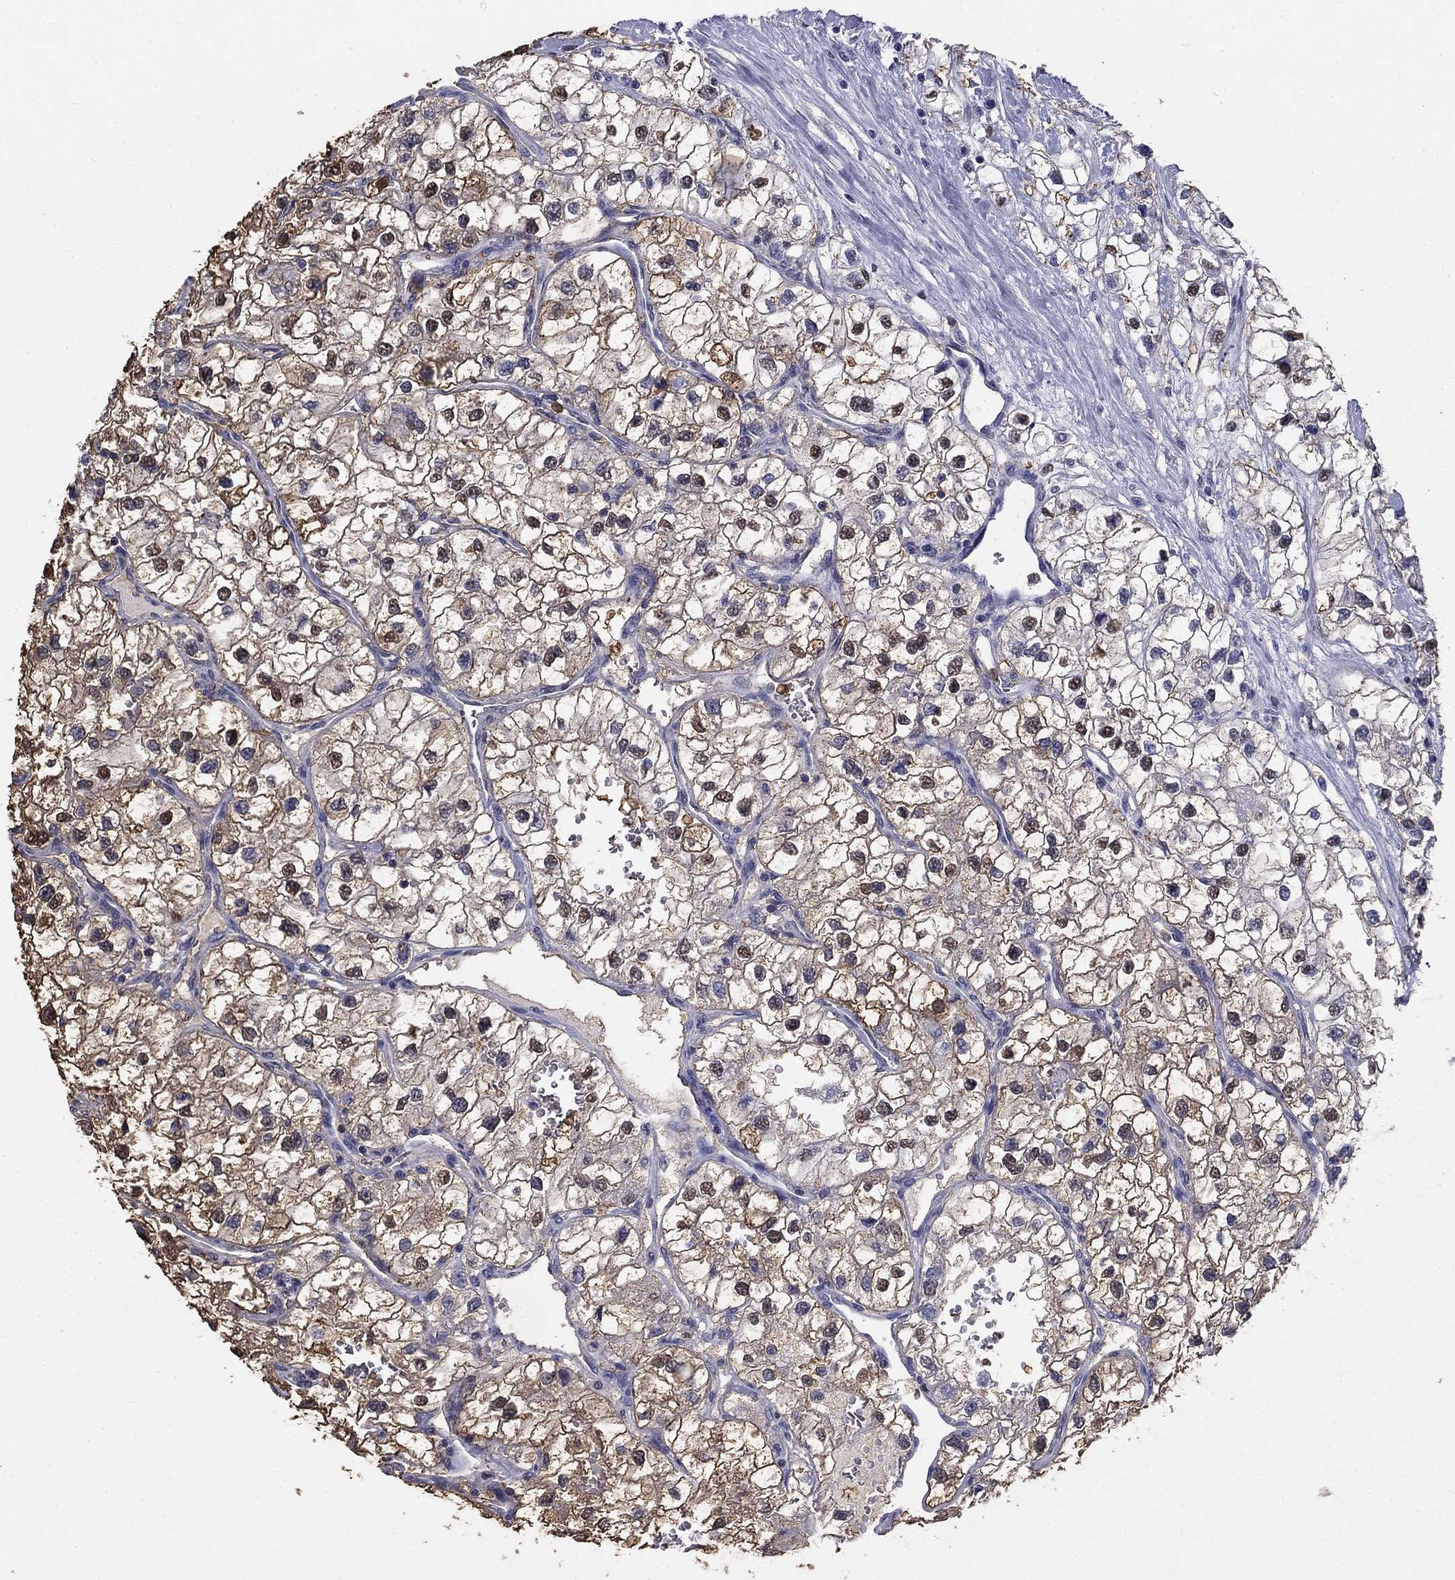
{"staining": {"intensity": "moderate", "quantity": ">75%", "location": "cytoplasmic/membranous"}, "tissue": "renal cancer", "cell_type": "Tumor cells", "image_type": "cancer", "snomed": [{"axis": "morphology", "description": "Adenocarcinoma, NOS"}, {"axis": "topography", "description": "Kidney"}], "caption": "Protein staining demonstrates moderate cytoplasmic/membranous expression in about >75% of tumor cells in renal cancer (adenocarcinoma). (Stains: DAB (3,3'-diaminobenzidine) in brown, nuclei in blue, Microscopy: brightfield microscopy at high magnification).", "gene": "IGSF8", "patient": {"sex": "male", "age": 59}}